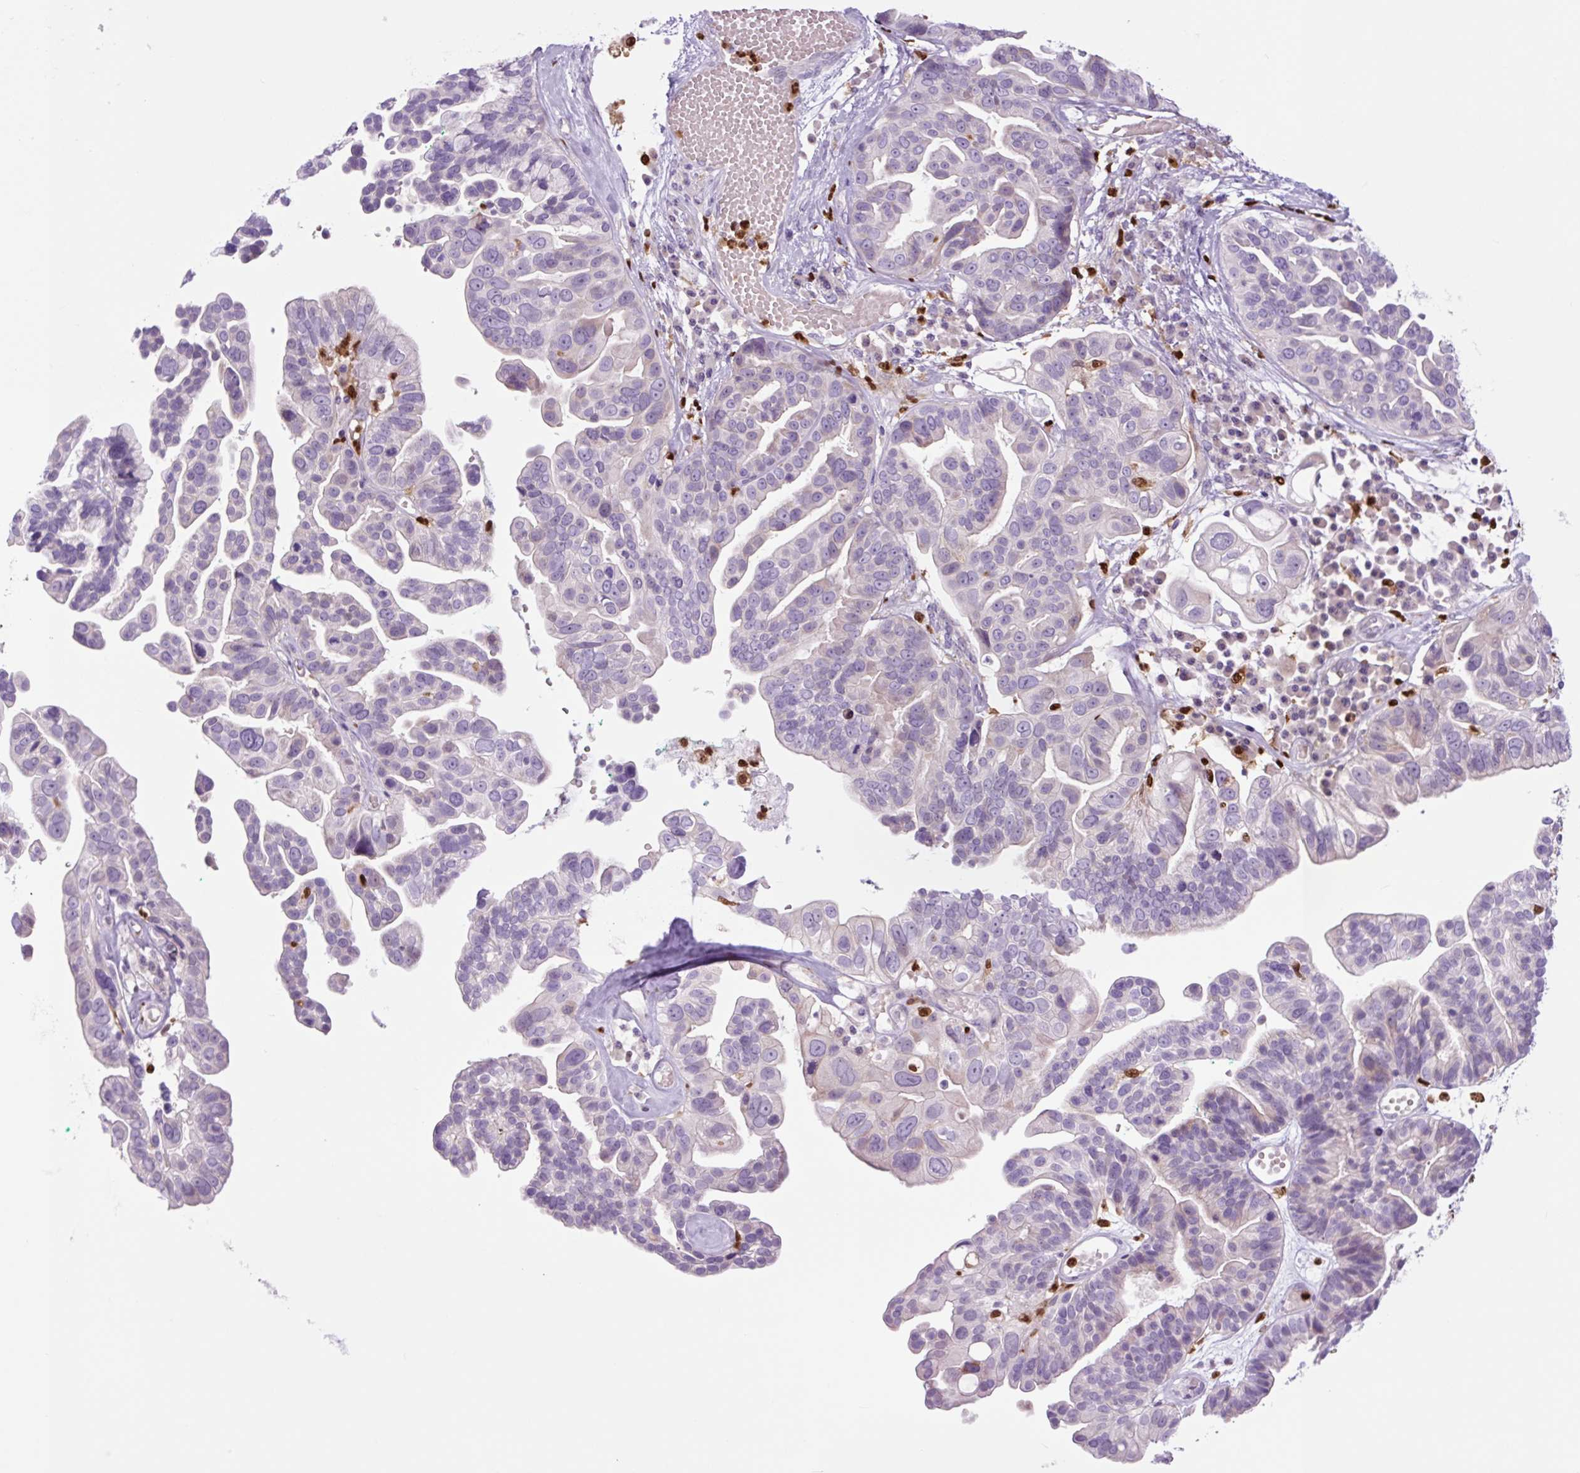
{"staining": {"intensity": "negative", "quantity": "none", "location": "none"}, "tissue": "ovarian cancer", "cell_type": "Tumor cells", "image_type": "cancer", "snomed": [{"axis": "morphology", "description": "Cystadenocarcinoma, serous, NOS"}, {"axis": "topography", "description": "Ovary"}], "caption": "Micrograph shows no significant protein positivity in tumor cells of serous cystadenocarcinoma (ovarian). (DAB immunohistochemistry (IHC) with hematoxylin counter stain).", "gene": "SPI1", "patient": {"sex": "female", "age": 56}}